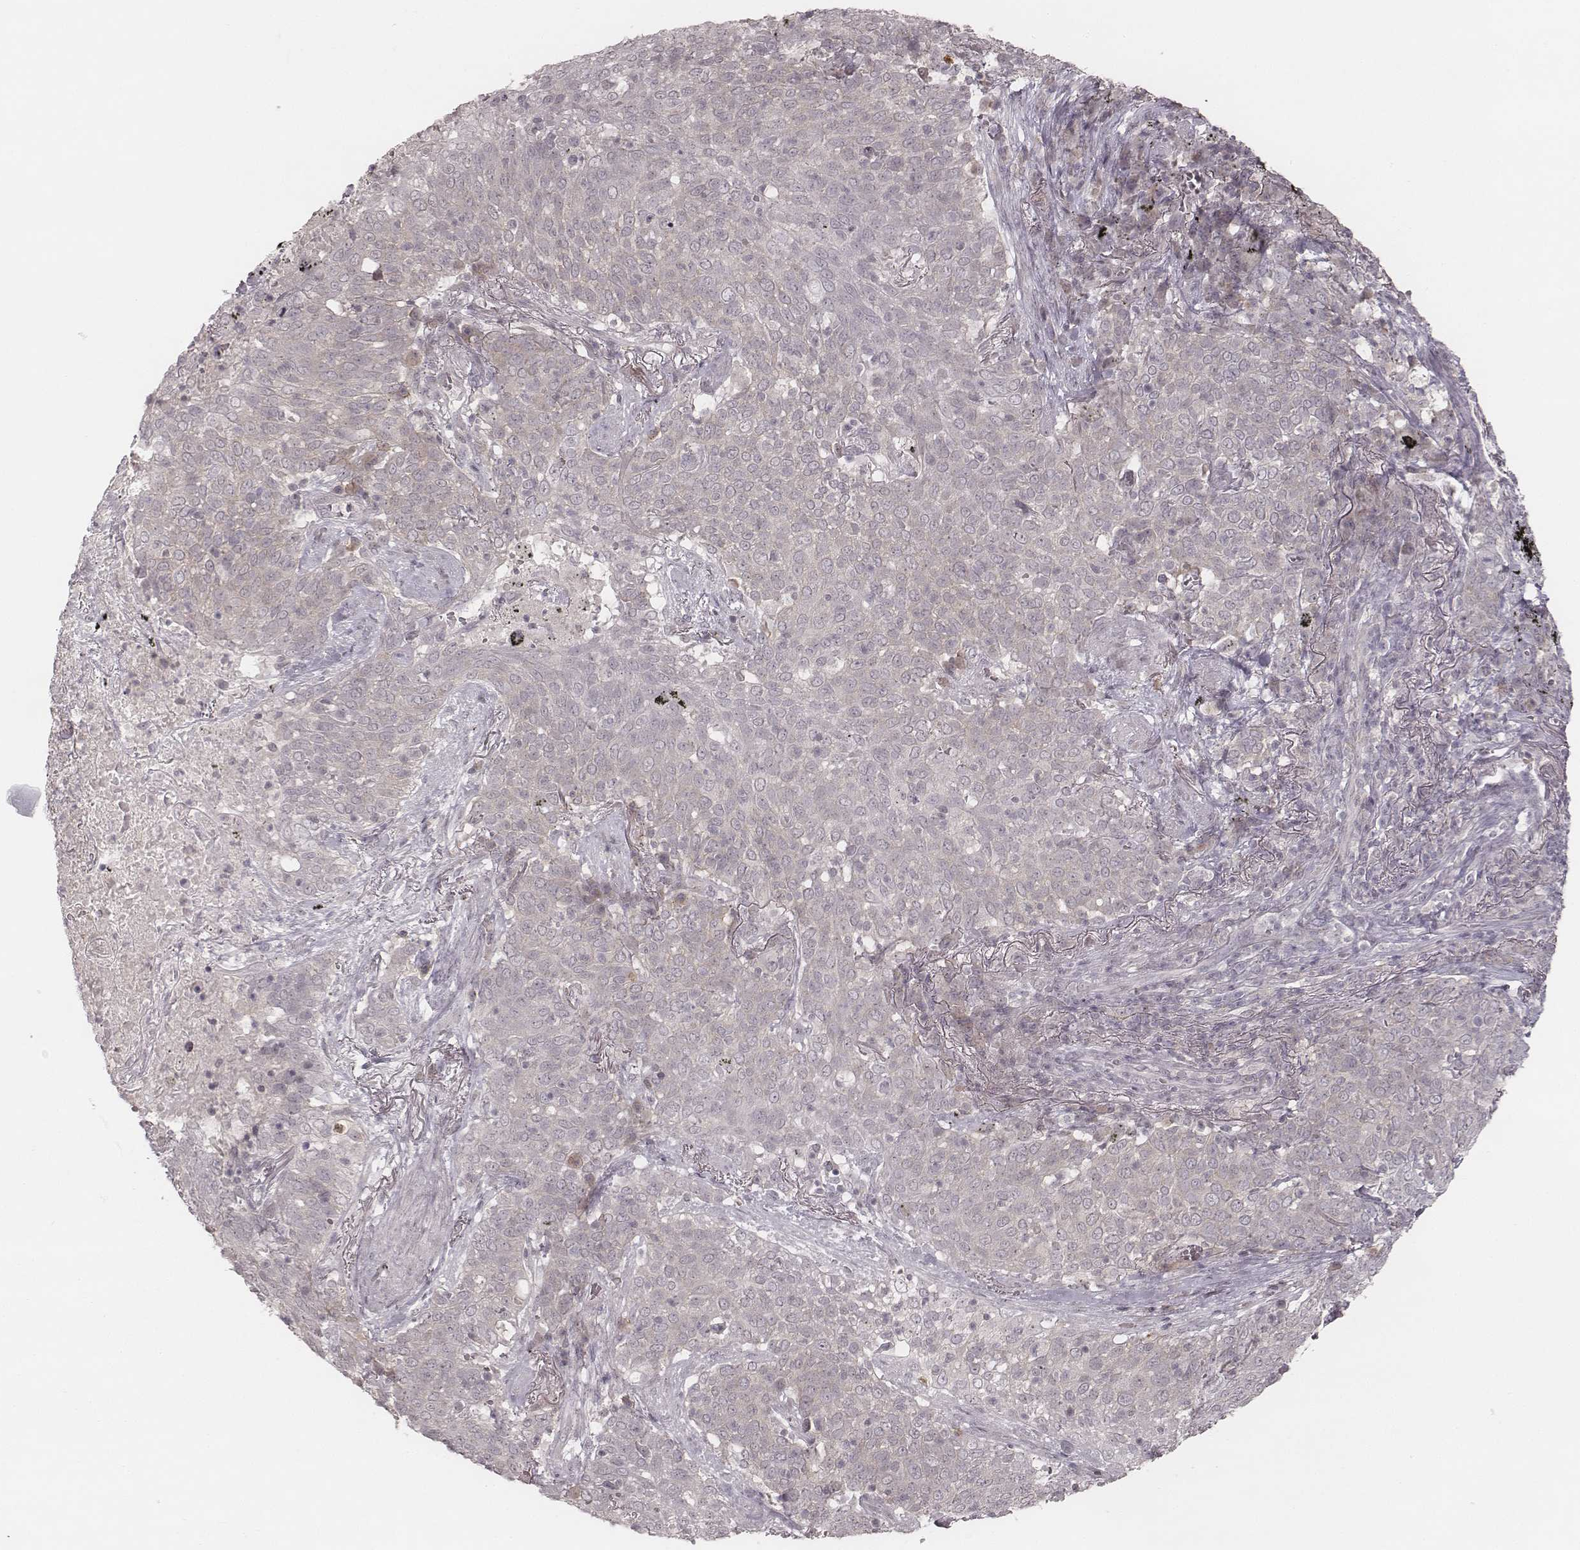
{"staining": {"intensity": "negative", "quantity": "none", "location": "none"}, "tissue": "lung cancer", "cell_type": "Tumor cells", "image_type": "cancer", "snomed": [{"axis": "morphology", "description": "Squamous cell carcinoma, NOS"}, {"axis": "topography", "description": "Lung"}], "caption": "IHC image of neoplastic tissue: squamous cell carcinoma (lung) stained with DAB exhibits no significant protein expression in tumor cells.", "gene": "ACACB", "patient": {"sex": "male", "age": 82}}